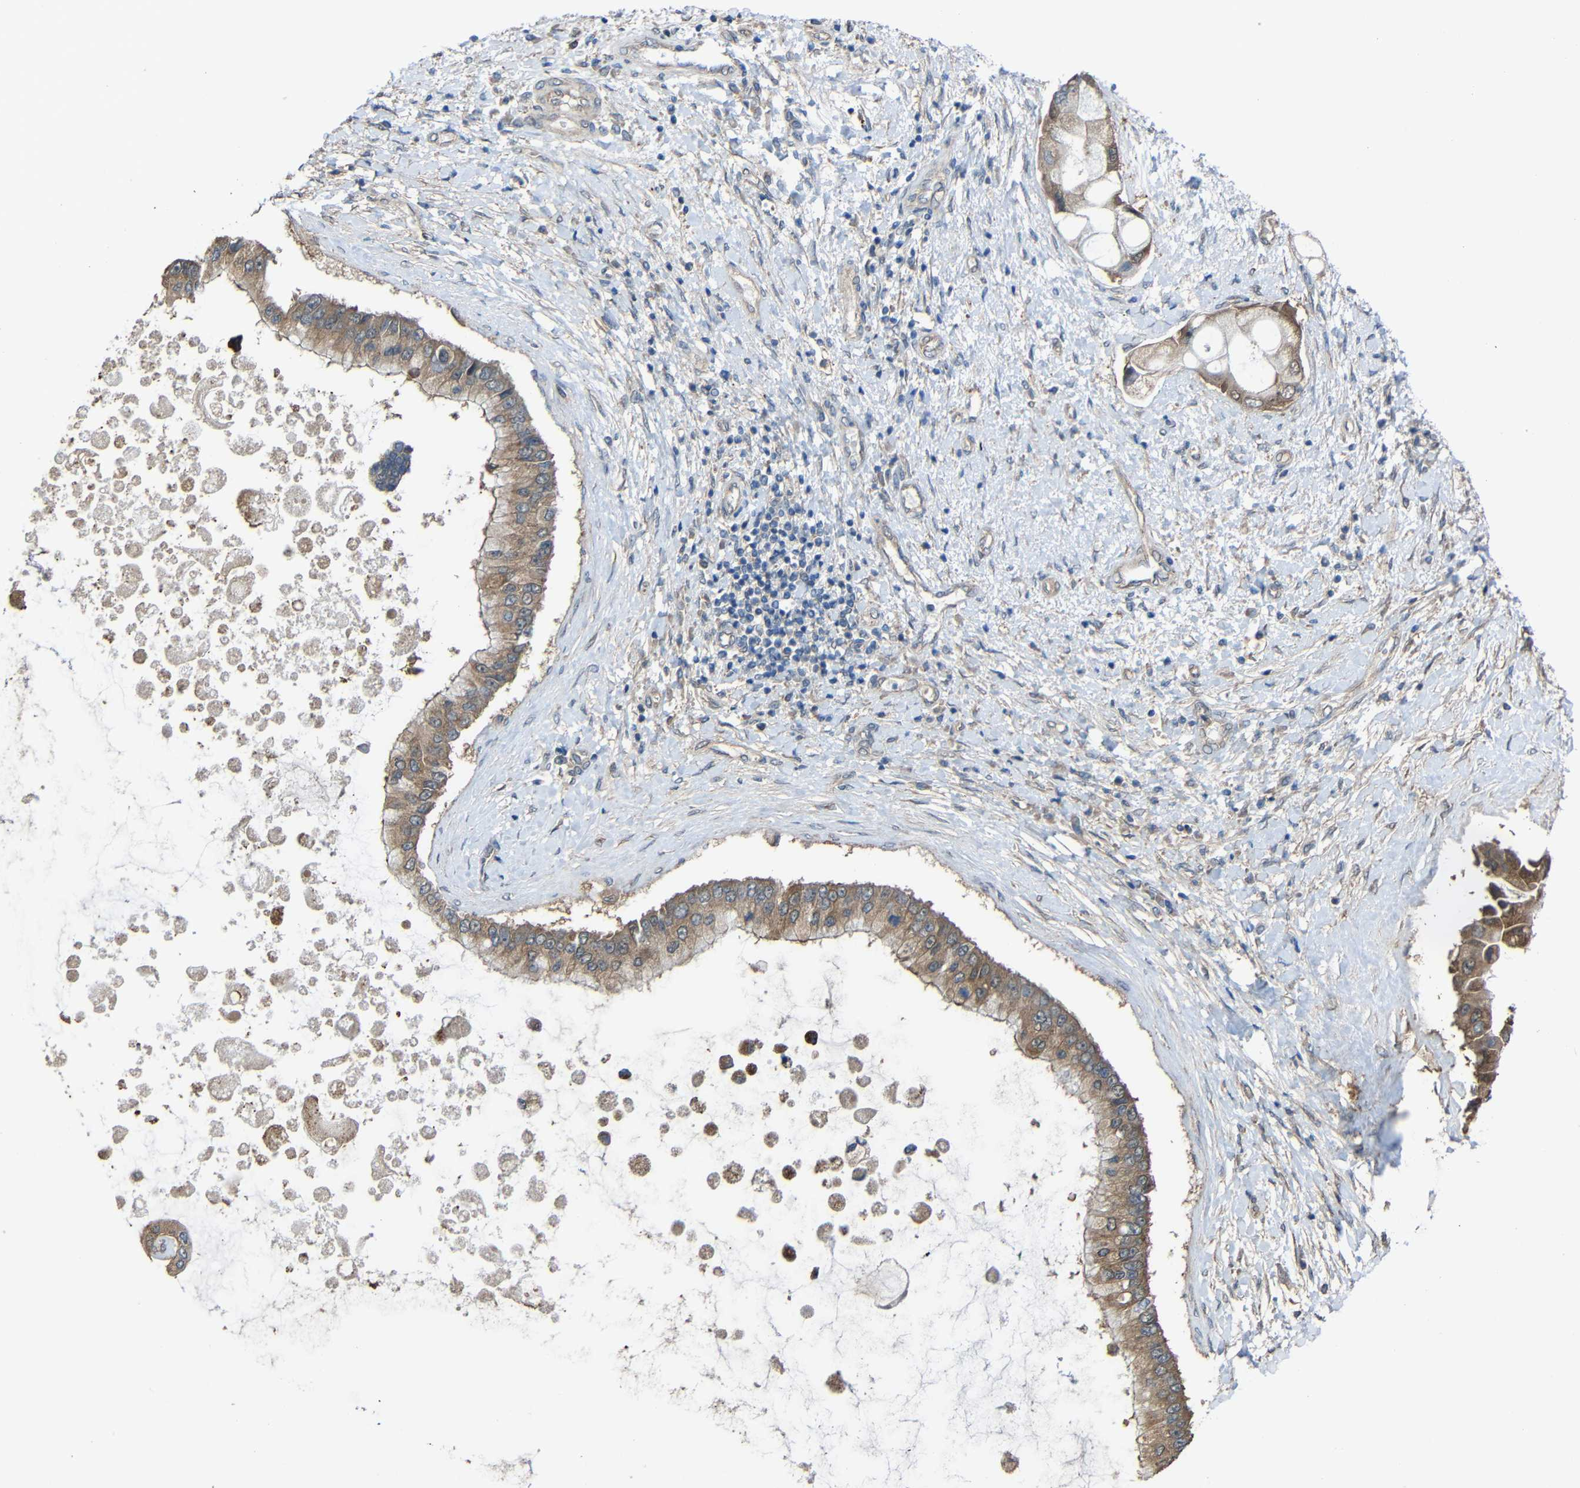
{"staining": {"intensity": "moderate", "quantity": ">75%", "location": "cytoplasmic/membranous"}, "tissue": "liver cancer", "cell_type": "Tumor cells", "image_type": "cancer", "snomed": [{"axis": "morphology", "description": "Cholangiocarcinoma"}, {"axis": "topography", "description": "Liver"}], "caption": "Liver cancer stained with immunohistochemistry shows moderate cytoplasmic/membranous expression in about >75% of tumor cells.", "gene": "CHST9", "patient": {"sex": "male", "age": 50}}